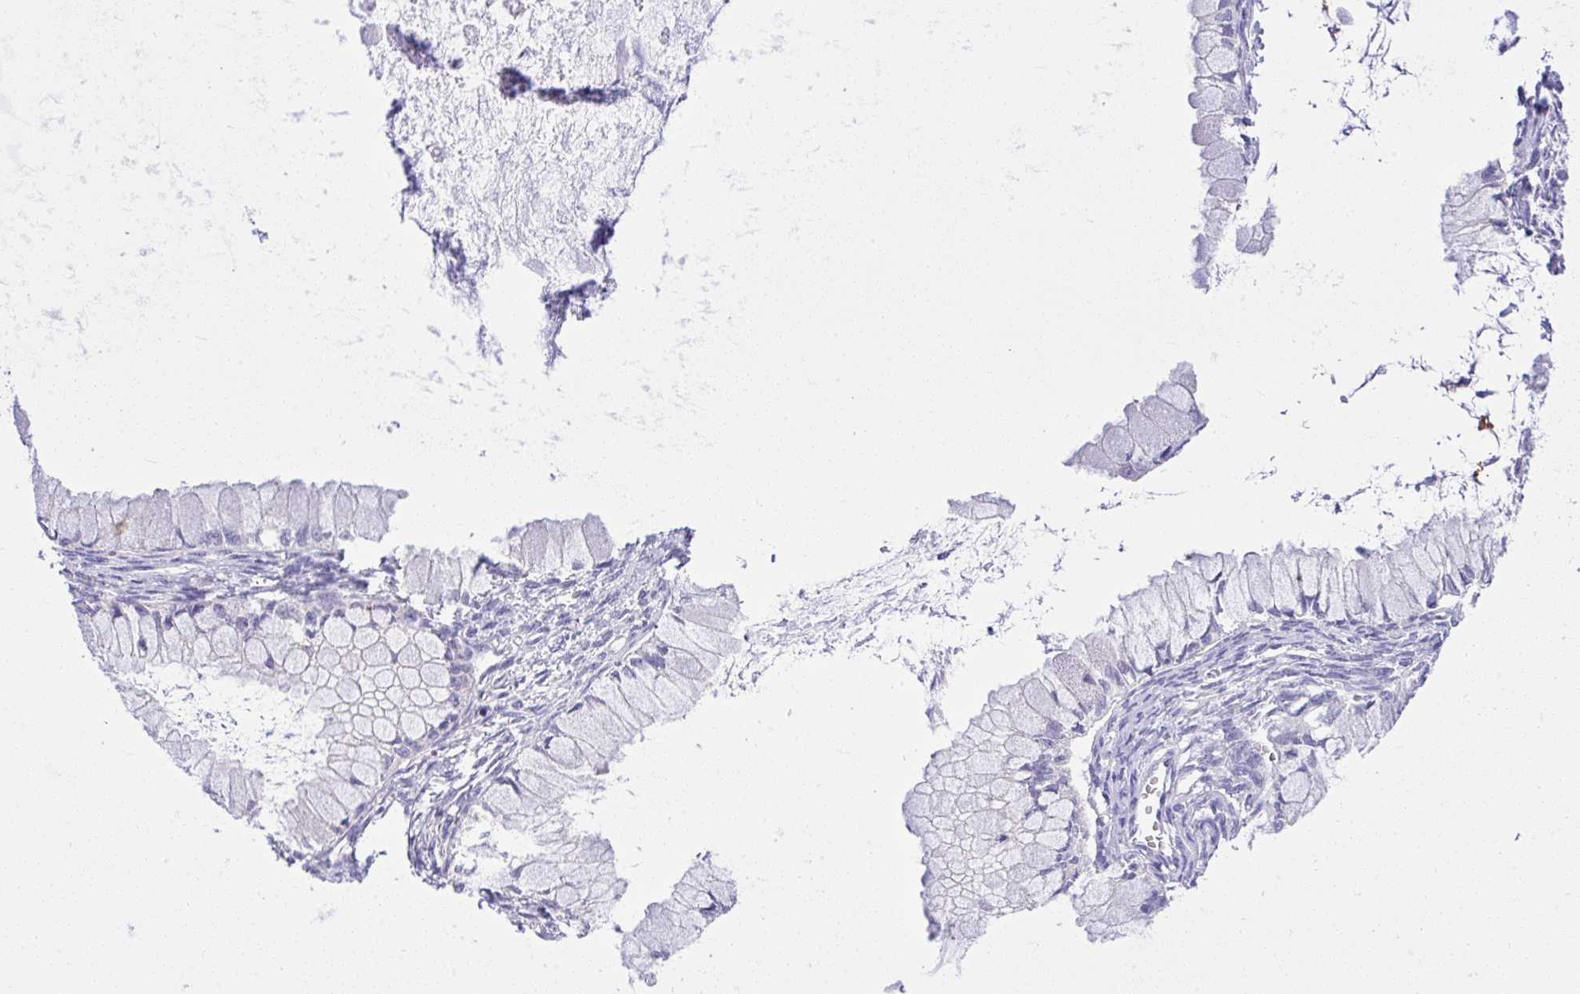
{"staining": {"intensity": "negative", "quantity": "none", "location": "none"}, "tissue": "ovarian cancer", "cell_type": "Tumor cells", "image_type": "cancer", "snomed": [{"axis": "morphology", "description": "Cystadenocarcinoma, mucinous, NOS"}, {"axis": "topography", "description": "Ovary"}], "caption": "Histopathology image shows no protein positivity in tumor cells of ovarian cancer tissue. (Brightfield microscopy of DAB (3,3'-diaminobenzidine) immunohistochemistry at high magnification).", "gene": "ST6GALNAC3", "patient": {"sex": "female", "age": 34}}